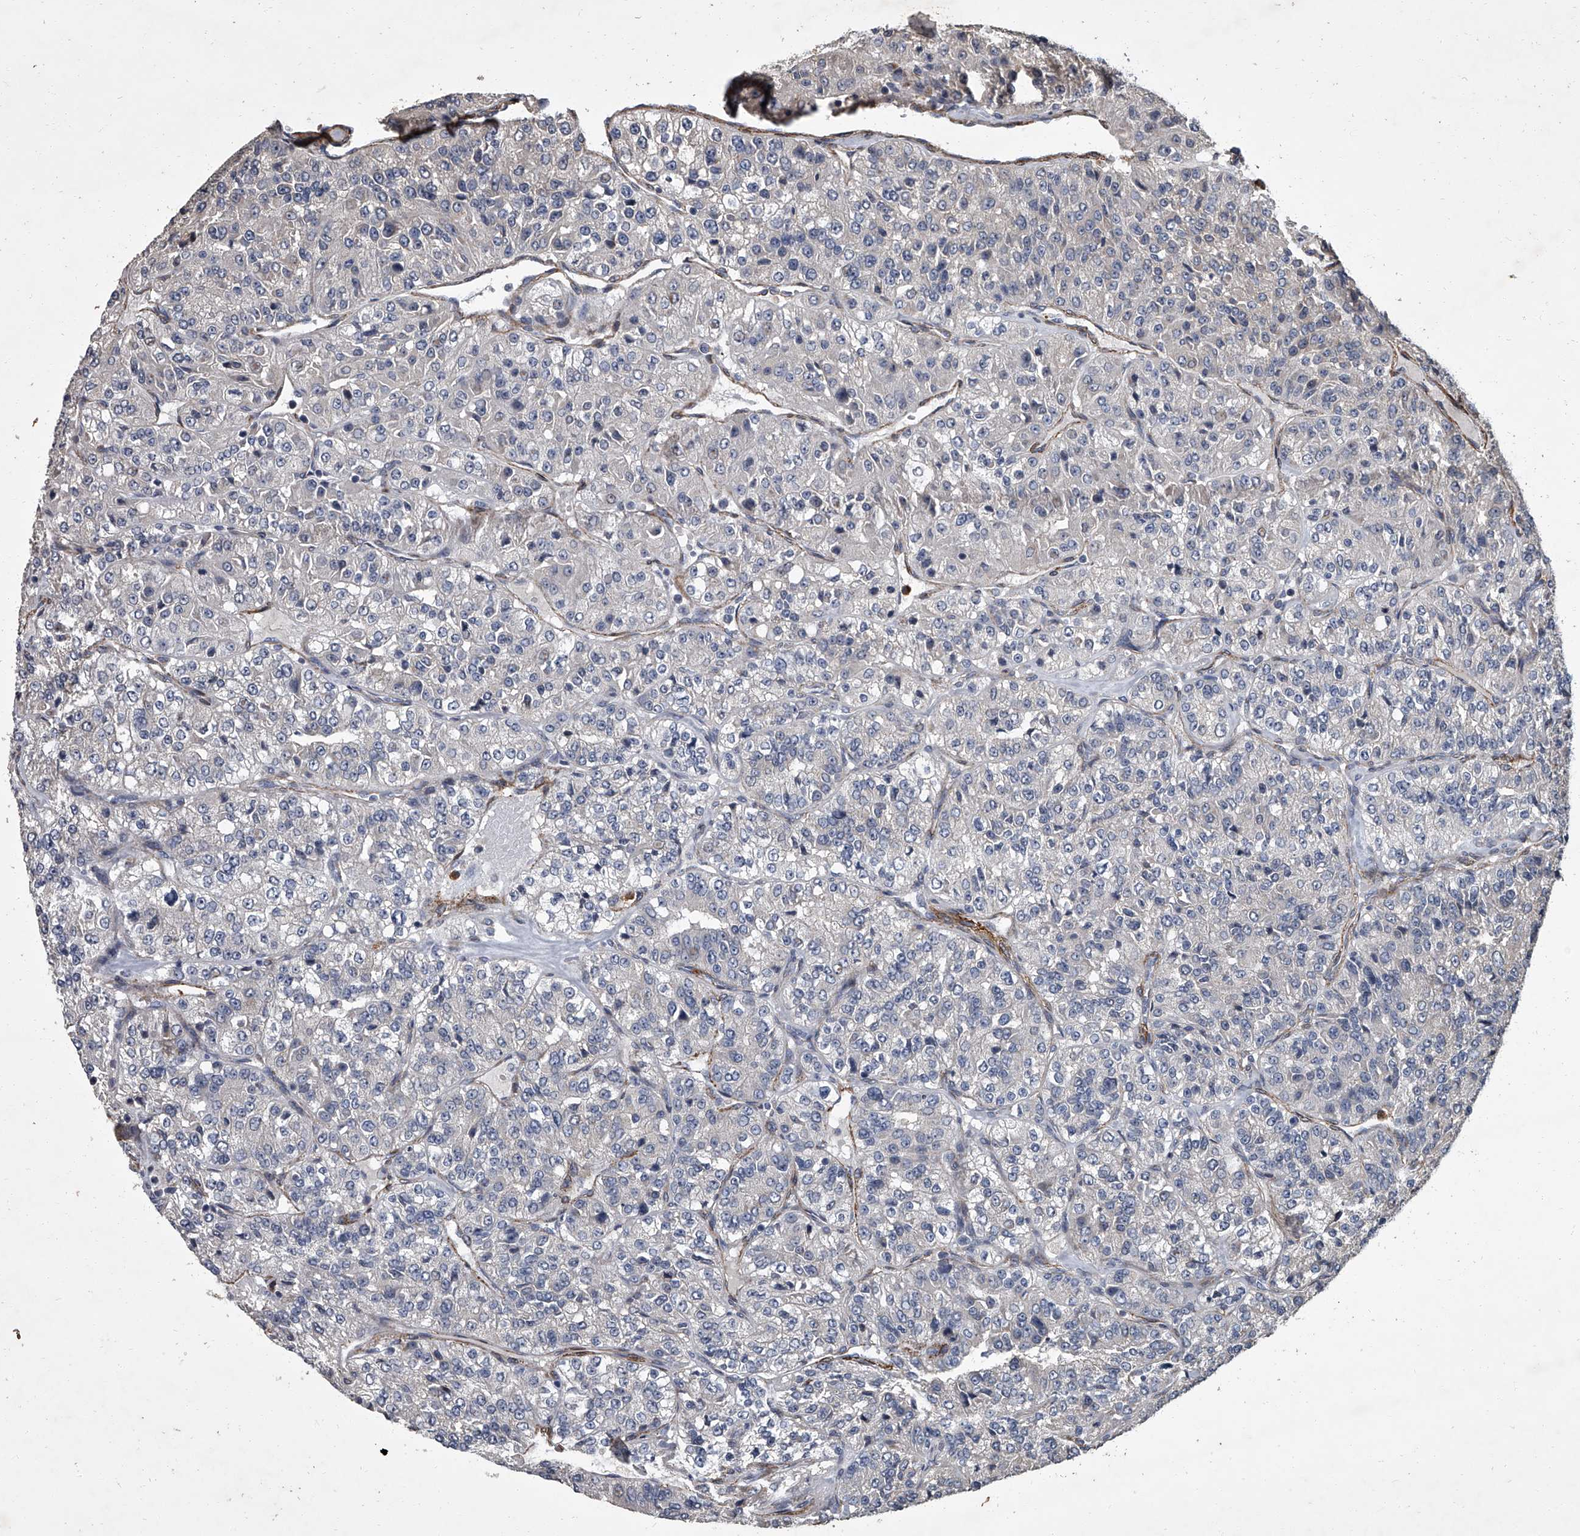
{"staining": {"intensity": "negative", "quantity": "none", "location": "none"}, "tissue": "renal cancer", "cell_type": "Tumor cells", "image_type": "cancer", "snomed": [{"axis": "morphology", "description": "Adenocarcinoma, NOS"}, {"axis": "topography", "description": "Kidney"}], "caption": "This is an immunohistochemistry photomicrograph of human renal cancer. There is no expression in tumor cells.", "gene": "SIRT4", "patient": {"sex": "female", "age": 63}}